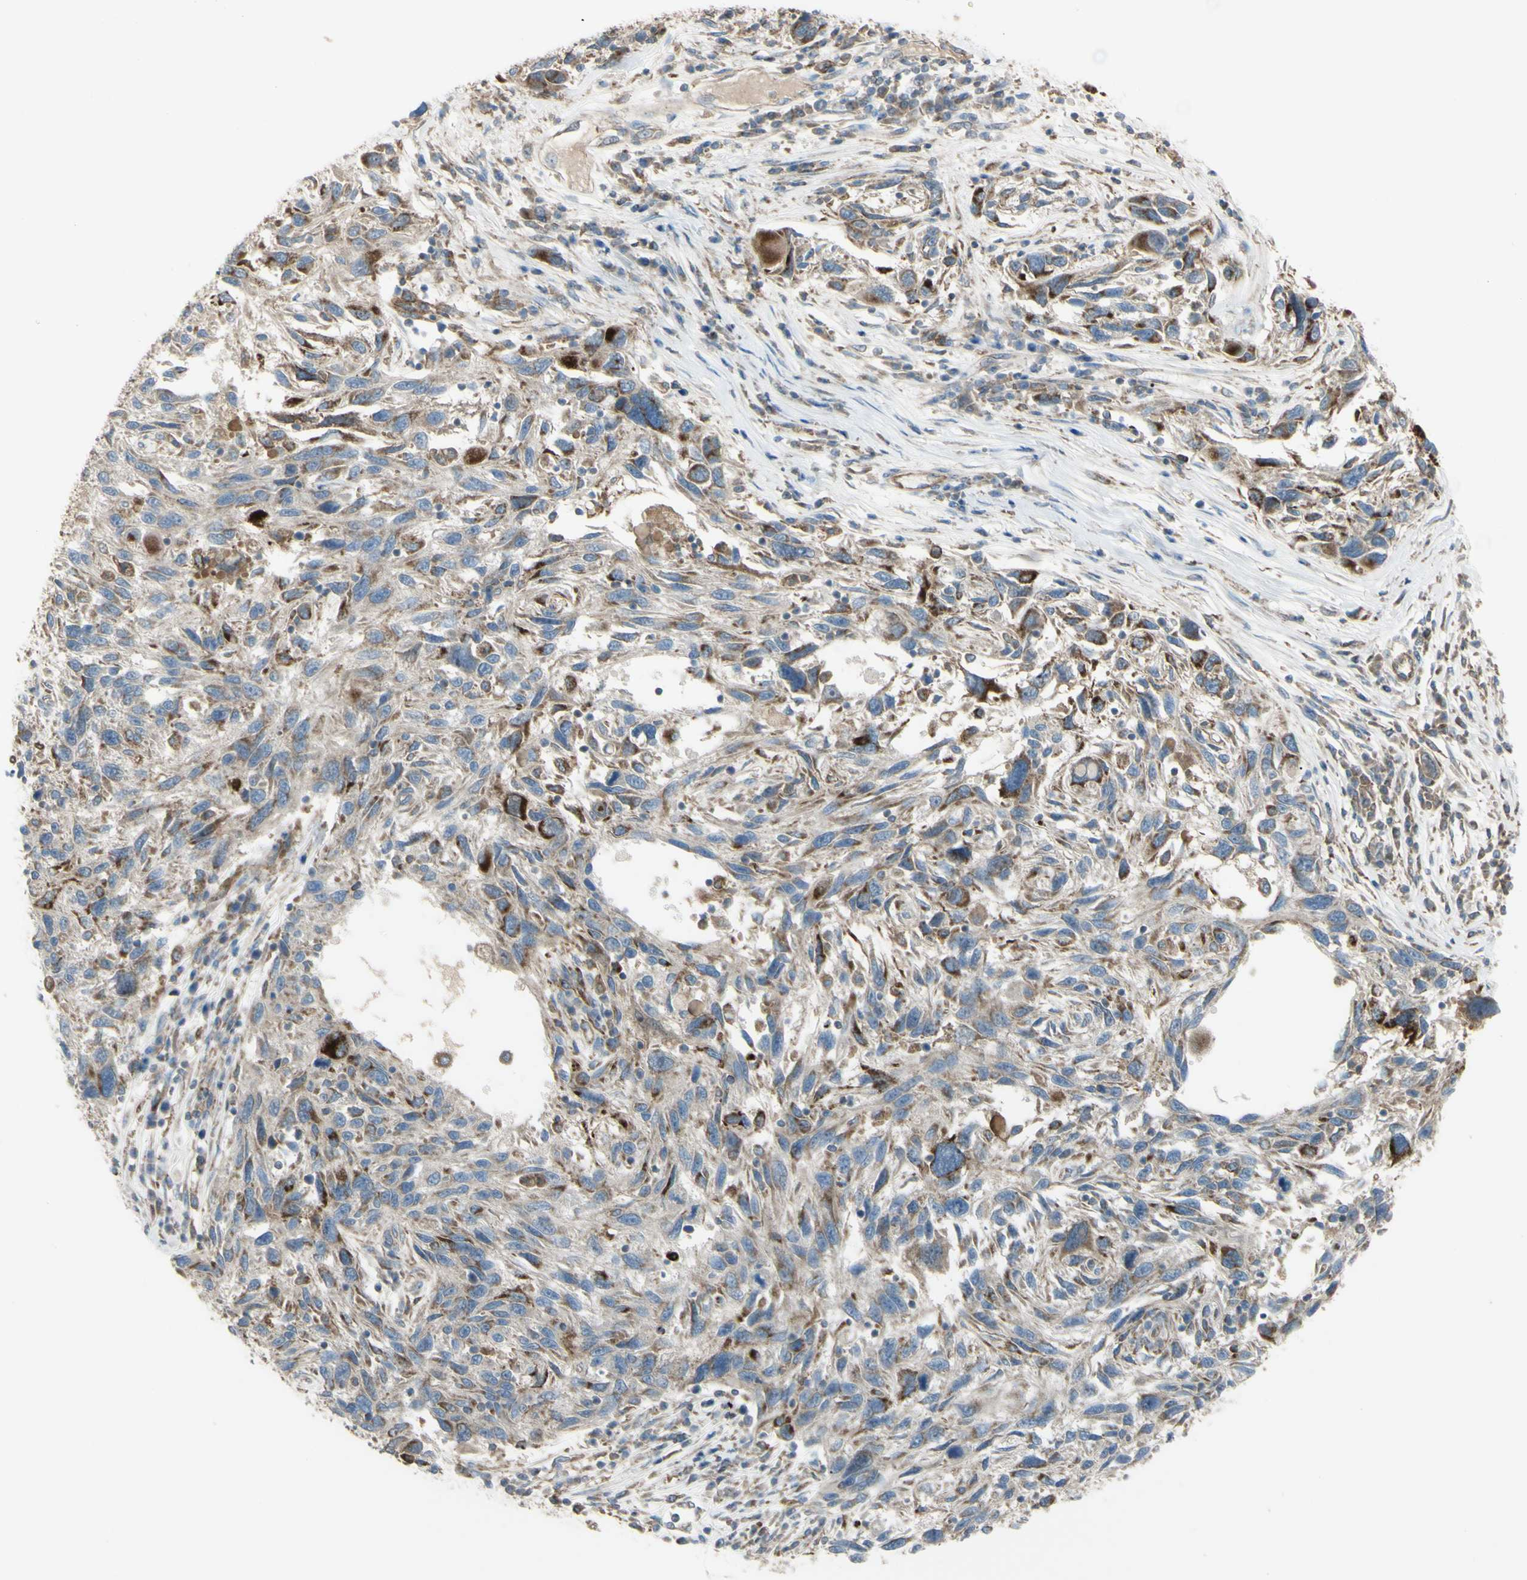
{"staining": {"intensity": "moderate", "quantity": "25%-75%", "location": "cytoplasmic/membranous"}, "tissue": "melanoma", "cell_type": "Tumor cells", "image_type": "cancer", "snomed": [{"axis": "morphology", "description": "Malignant melanoma, NOS"}, {"axis": "topography", "description": "Skin"}], "caption": "IHC histopathology image of melanoma stained for a protein (brown), which exhibits medium levels of moderate cytoplasmic/membranous expression in approximately 25%-75% of tumor cells.", "gene": "CYB5R1", "patient": {"sex": "male", "age": 53}}